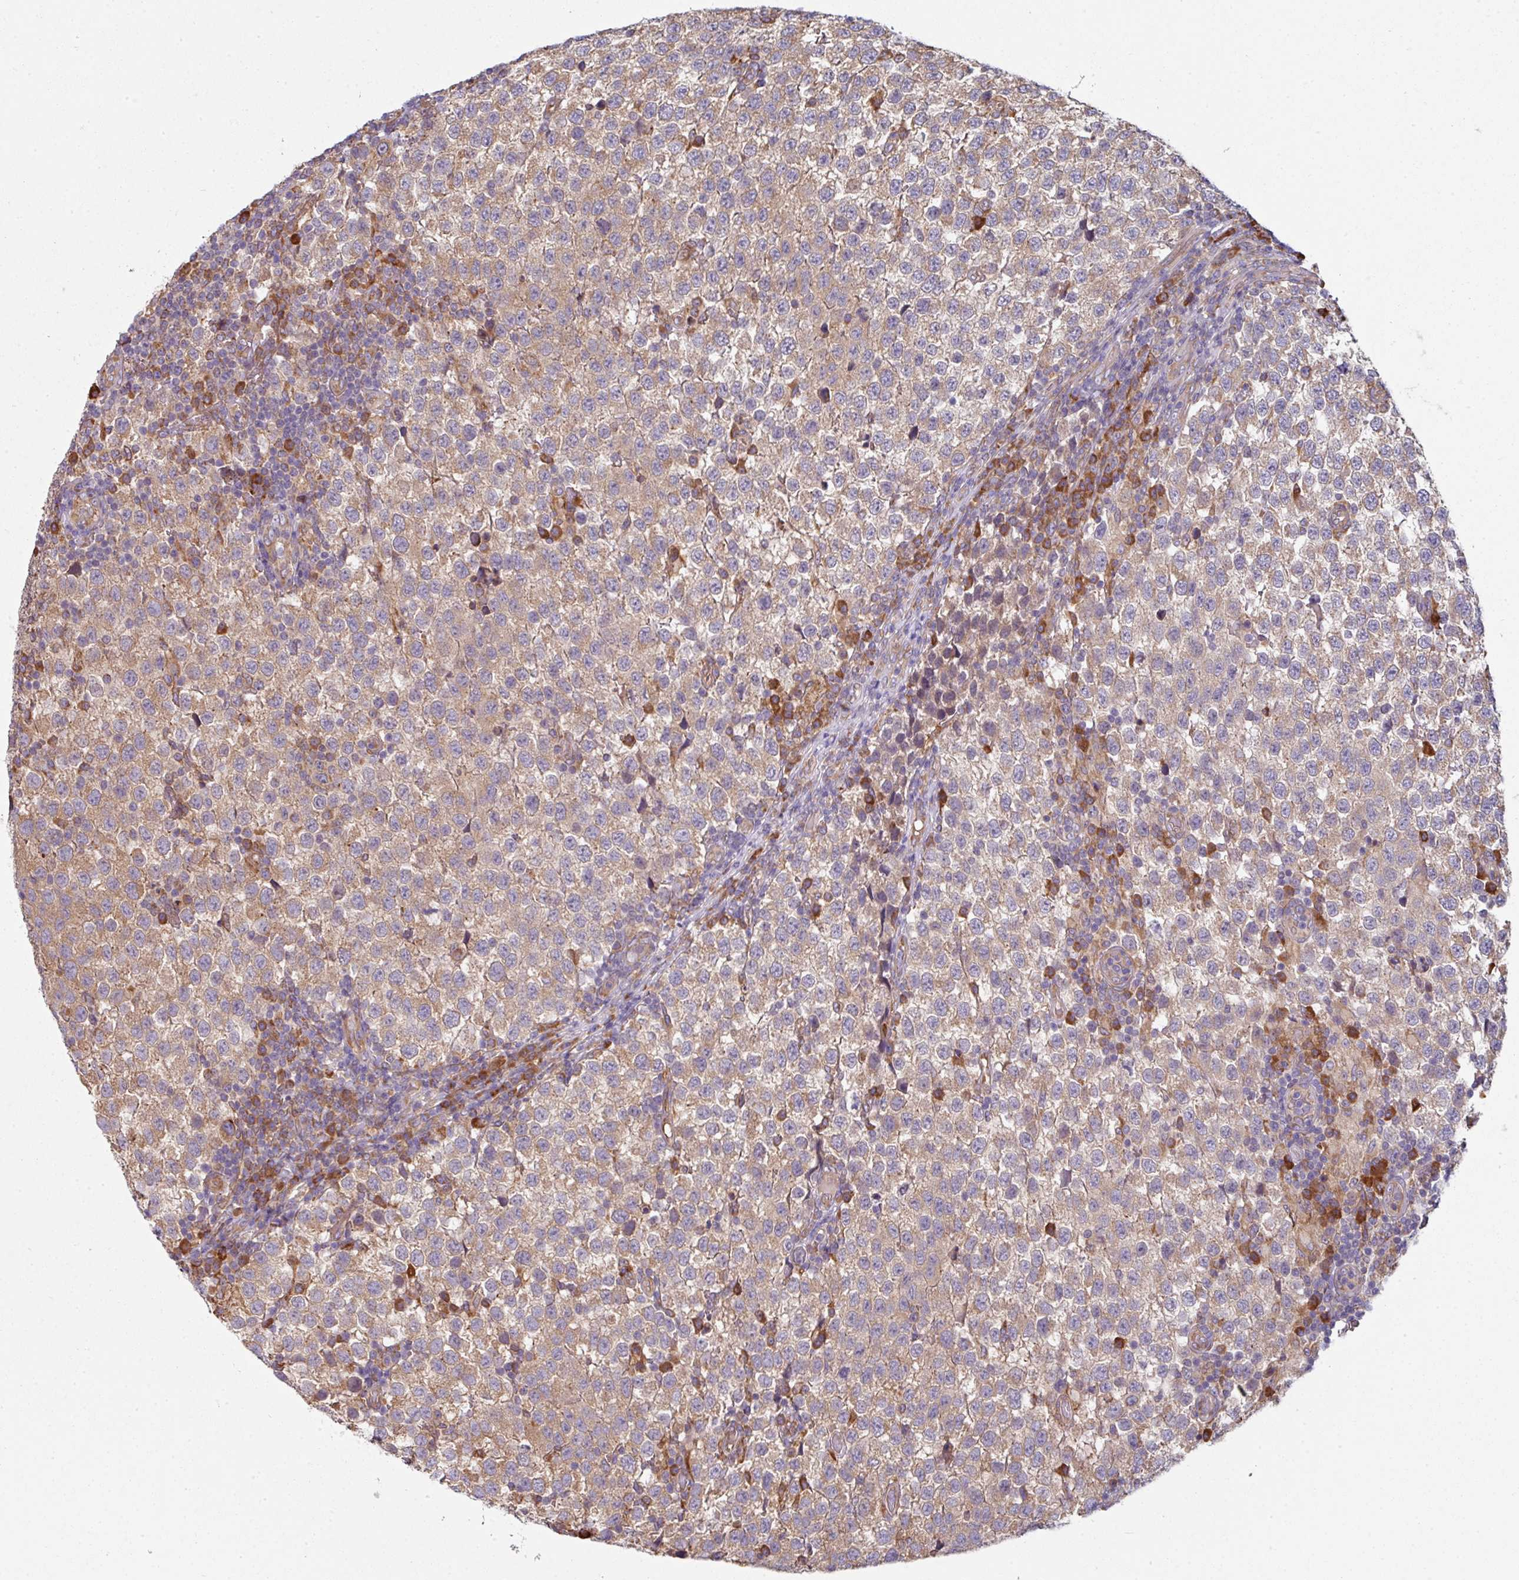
{"staining": {"intensity": "moderate", "quantity": "25%-75%", "location": "cytoplasmic/membranous"}, "tissue": "testis cancer", "cell_type": "Tumor cells", "image_type": "cancer", "snomed": [{"axis": "morphology", "description": "Seminoma, NOS"}, {"axis": "topography", "description": "Testis"}], "caption": "The histopathology image shows staining of testis cancer, revealing moderate cytoplasmic/membranous protein positivity (brown color) within tumor cells. The protein is shown in brown color, while the nuclei are stained blue.", "gene": "FAT4", "patient": {"sex": "male", "age": 34}}